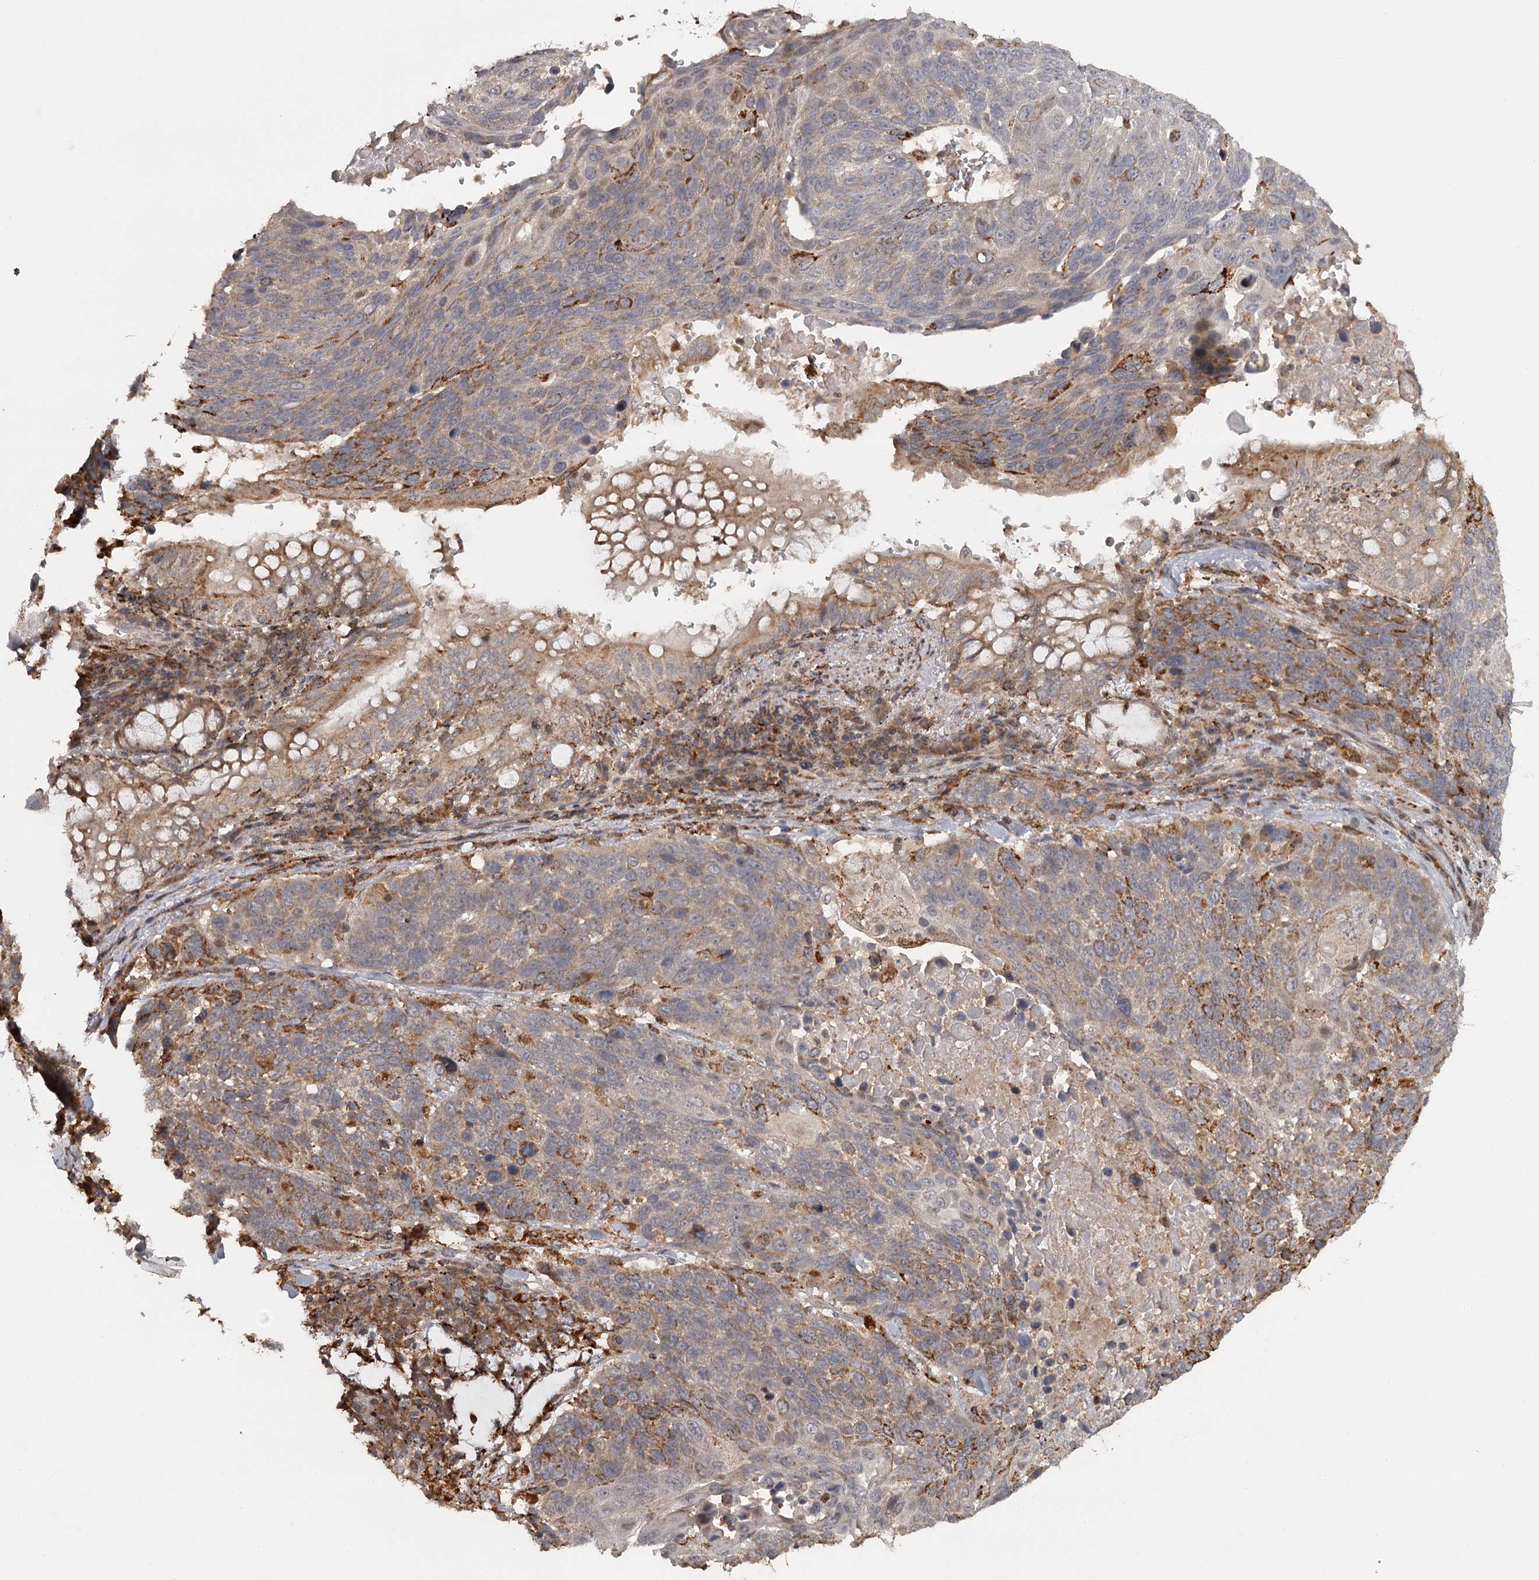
{"staining": {"intensity": "moderate", "quantity": "<25%", "location": "cytoplasmic/membranous"}, "tissue": "lung cancer", "cell_type": "Tumor cells", "image_type": "cancer", "snomed": [{"axis": "morphology", "description": "Squamous cell carcinoma, NOS"}, {"axis": "topography", "description": "Lung"}], "caption": "This photomicrograph shows immunohistochemistry staining of human squamous cell carcinoma (lung), with low moderate cytoplasmic/membranous positivity in approximately <25% of tumor cells.", "gene": "FAXC", "patient": {"sex": "male", "age": 66}}